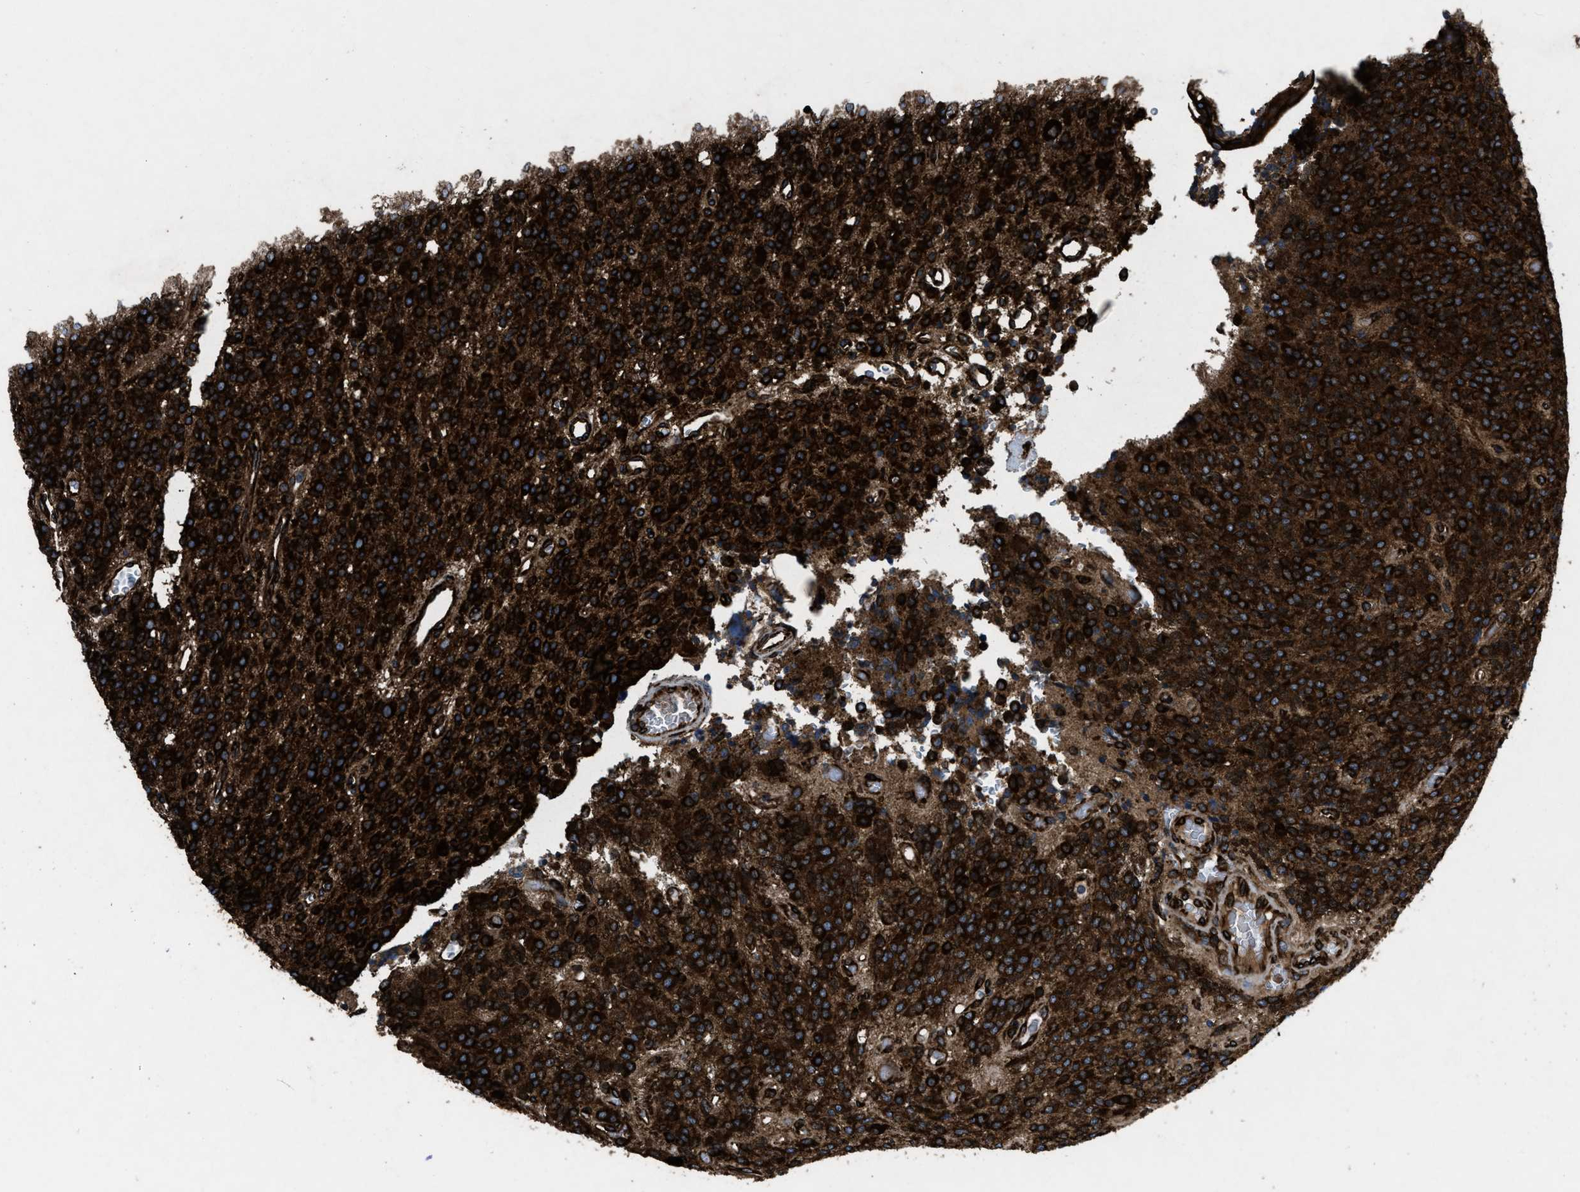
{"staining": {"intensity": "strong", "quantity": ">75%", "location": "cytoplasmic/membranous"}, "tissue": "glioma", "cell_type": "Tumor cells", "image_type": "cancer", "snomed": [{"axis": "morphology", "description": "Glioma, malignant, High grade"}, {"axis": "topography", "description": "Brain"}], "caption": "This histopathology image demonstrates malignant glioma (high-grade) stained with IHC to label a protein in brown. The cytoplasmic/membranous of tumor cells show strong positivity for the protein. Nuclei are counter-stained blue.", "gene": "CAPRIN1", "patient": {"sex": "male", "age": 34}}